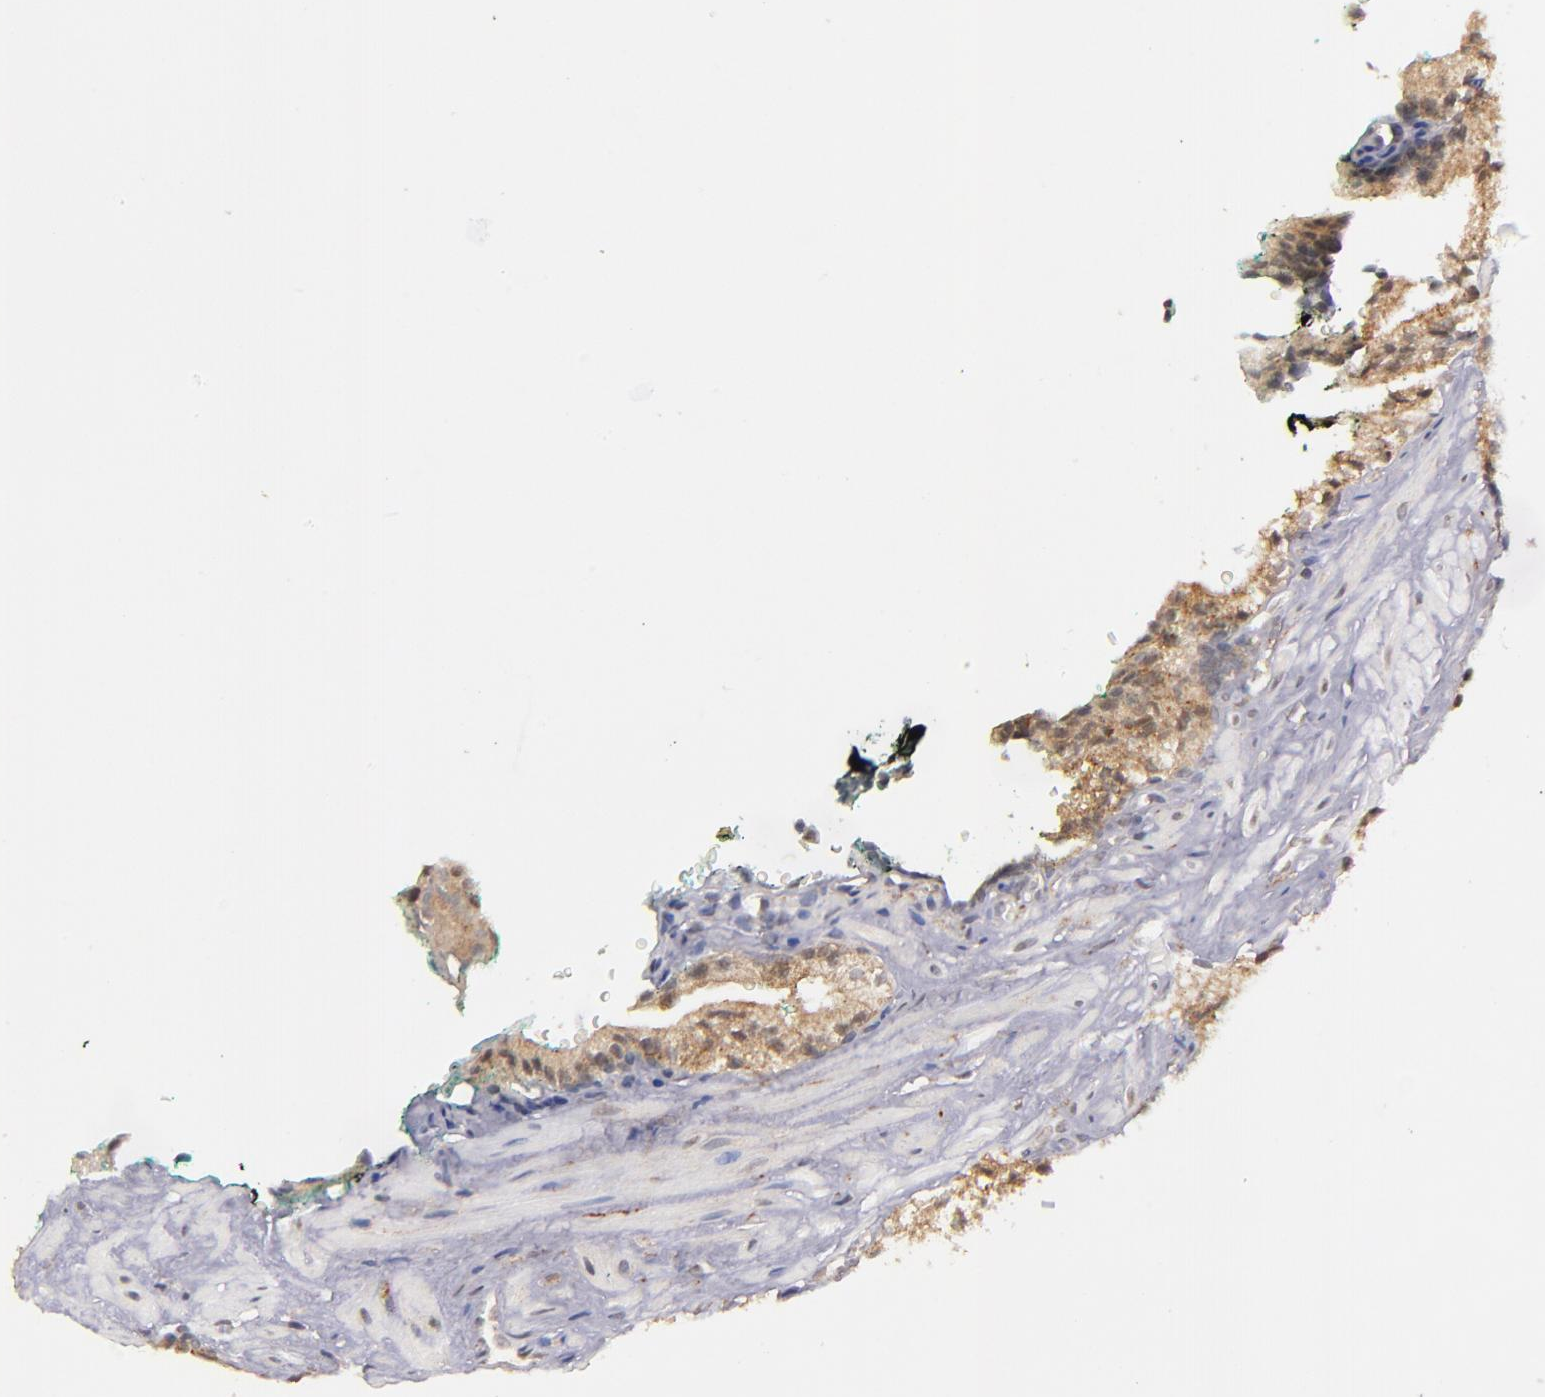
{"staining": {"intensity": "moderate", "quantity": ">75%", "location": "cytoplasmic/membranous"}, "tissue": "prostate cancer", "cell_type": "Tumor cells", "image_type": "cancer", "snomed": [{"axis": "morphology", "description": "Adenocarcinoma, Medium grade"}, {"axis": "topography", "description": "Prostate"}], "caption": "The photomicrograph reveals a brown stain indicating the presence of a protein in the cytoplasmic/membranous of tumor cells in prostate adenocarcinoma (medium-grade).", "gene": "ZFYVE1", "patient": {"sex": "male", "age": 64}}